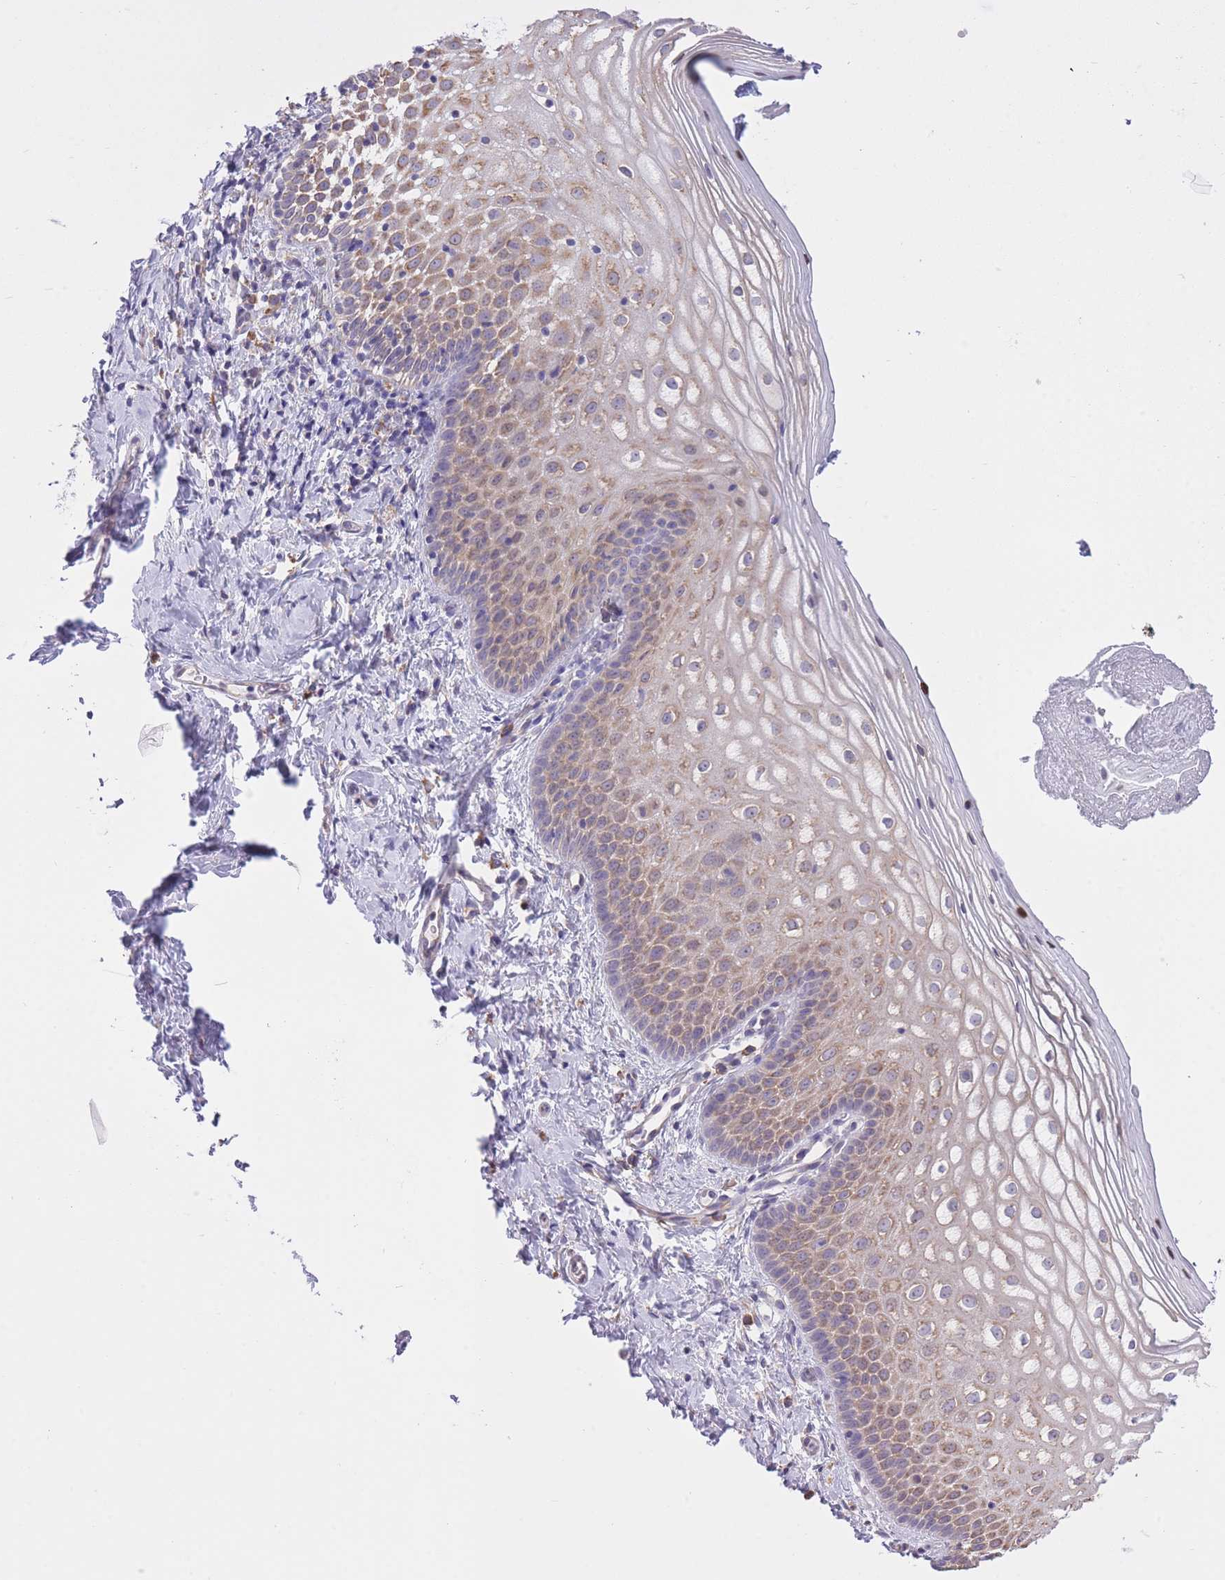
{"staining": {"intensity": "moderate", "quantity": "25%-75%", "location": "cytoplasmic/membranous"}, "tissue": "vagina", "cell_type": "Squamous epithelial cells", "image_type": "normal", "snomed": [{"axis": "morphology", "description": "Normal tissue, NOS"}, {"axis": "topography", "description": "Vagina"}], "caption": "Moderate cytoplasmic/membranous protein staining is identified in about 25%-75% of squamous epithelial cells in vagina. The protein of interest is shown in brown color, while the nuclei are stained blue.", "gene": "ZNF501", "patient": {"sex": "female", "age": 56}}